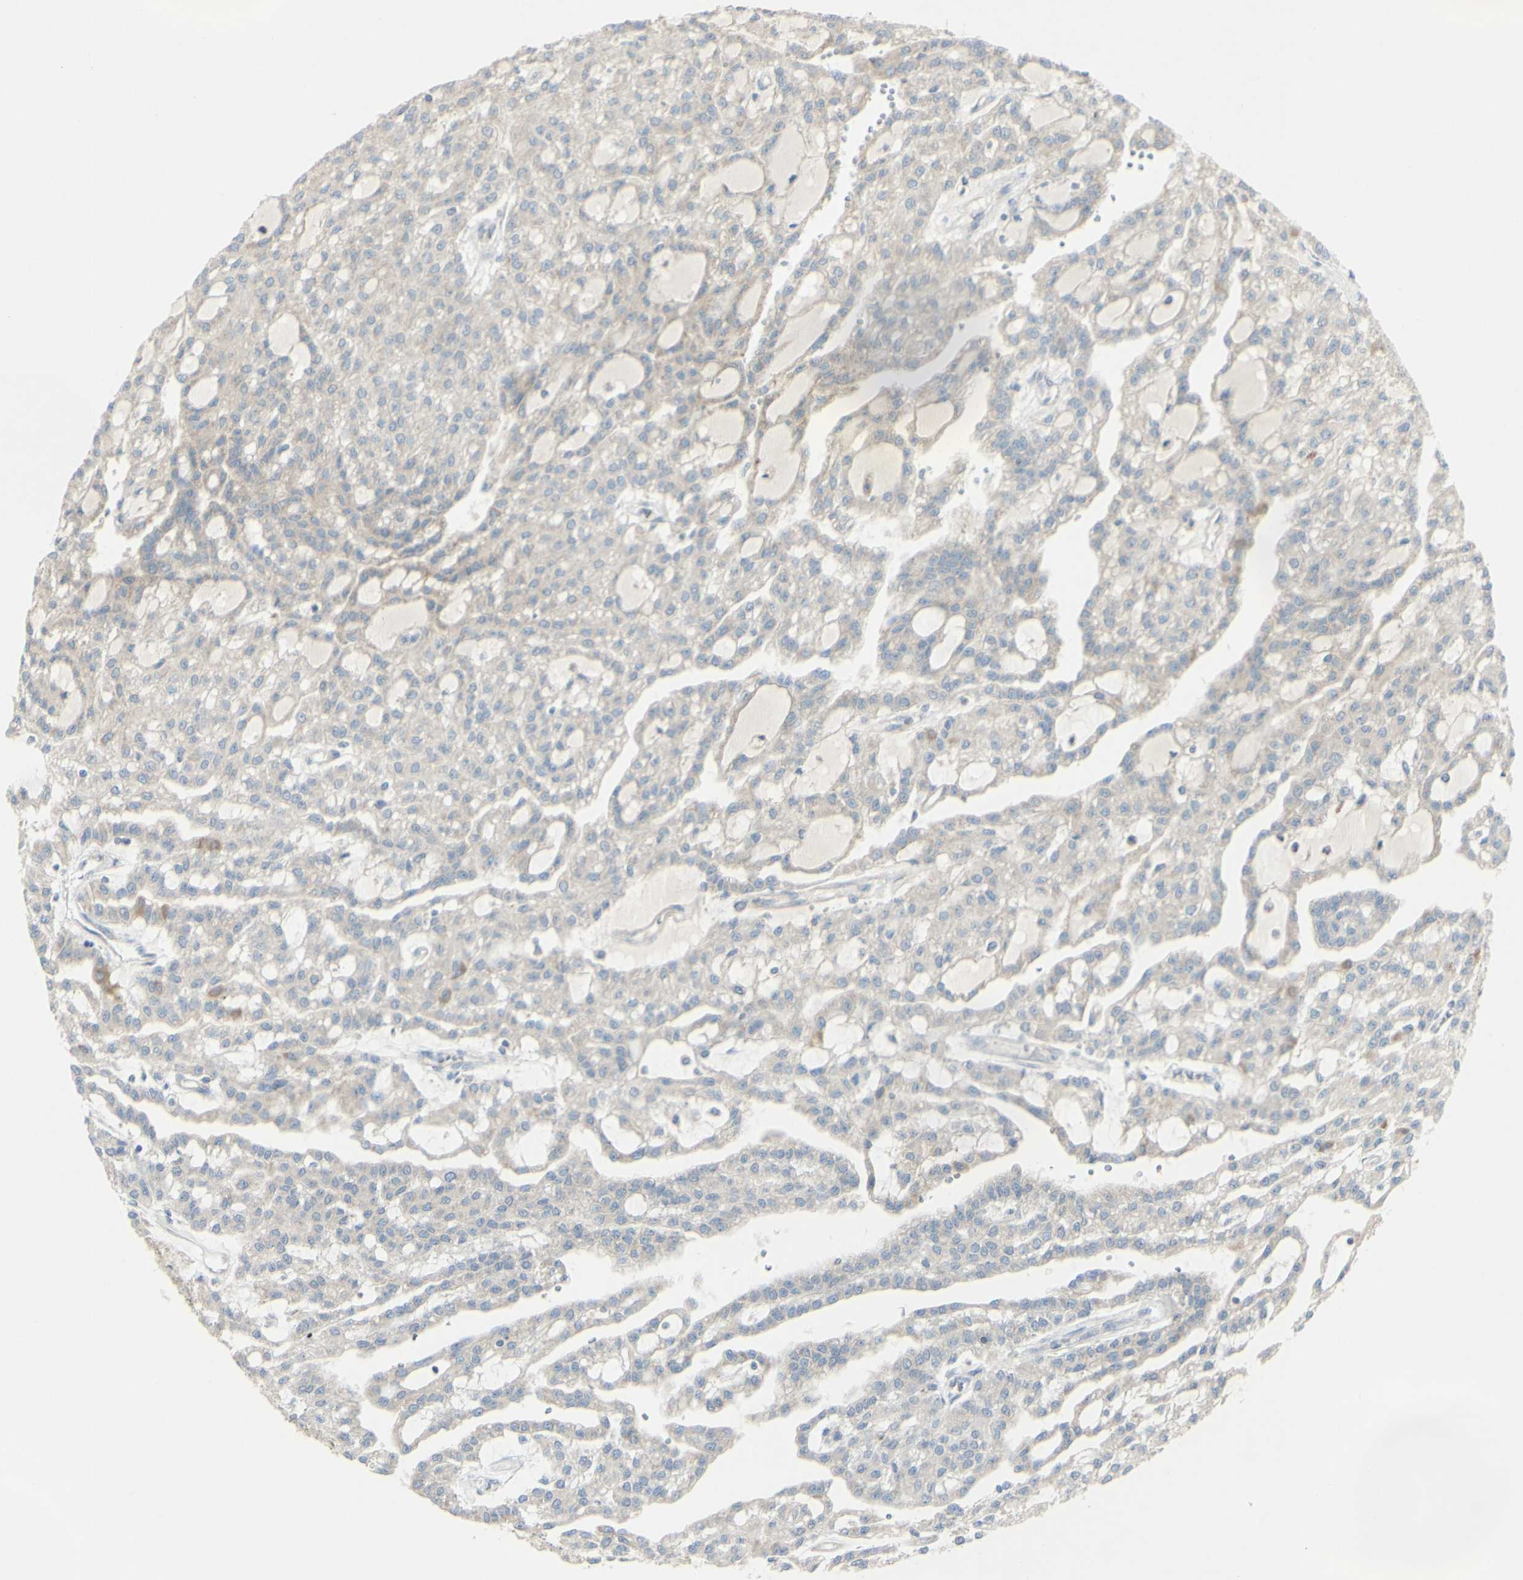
{"staining": {"intensity": "weak", "quantity": "<25%", "location": "cytoplasmic/membranous"}, "tissue": "renal cancer", "cell_type": "Tumor cells", "image_type": "cancer", "snomed": [{"axis": "morphology", "description": "Adenocarcinoma, NOS"}, {"axis": "topography", "description": "Kidney"}], "caption": "The micrograph demonstrates no significant staining in tumor cells of renal cancer (adenocarcinoma).", "gene": "CNTNAP1", "patient": {"sex": "male", "age": 63}}